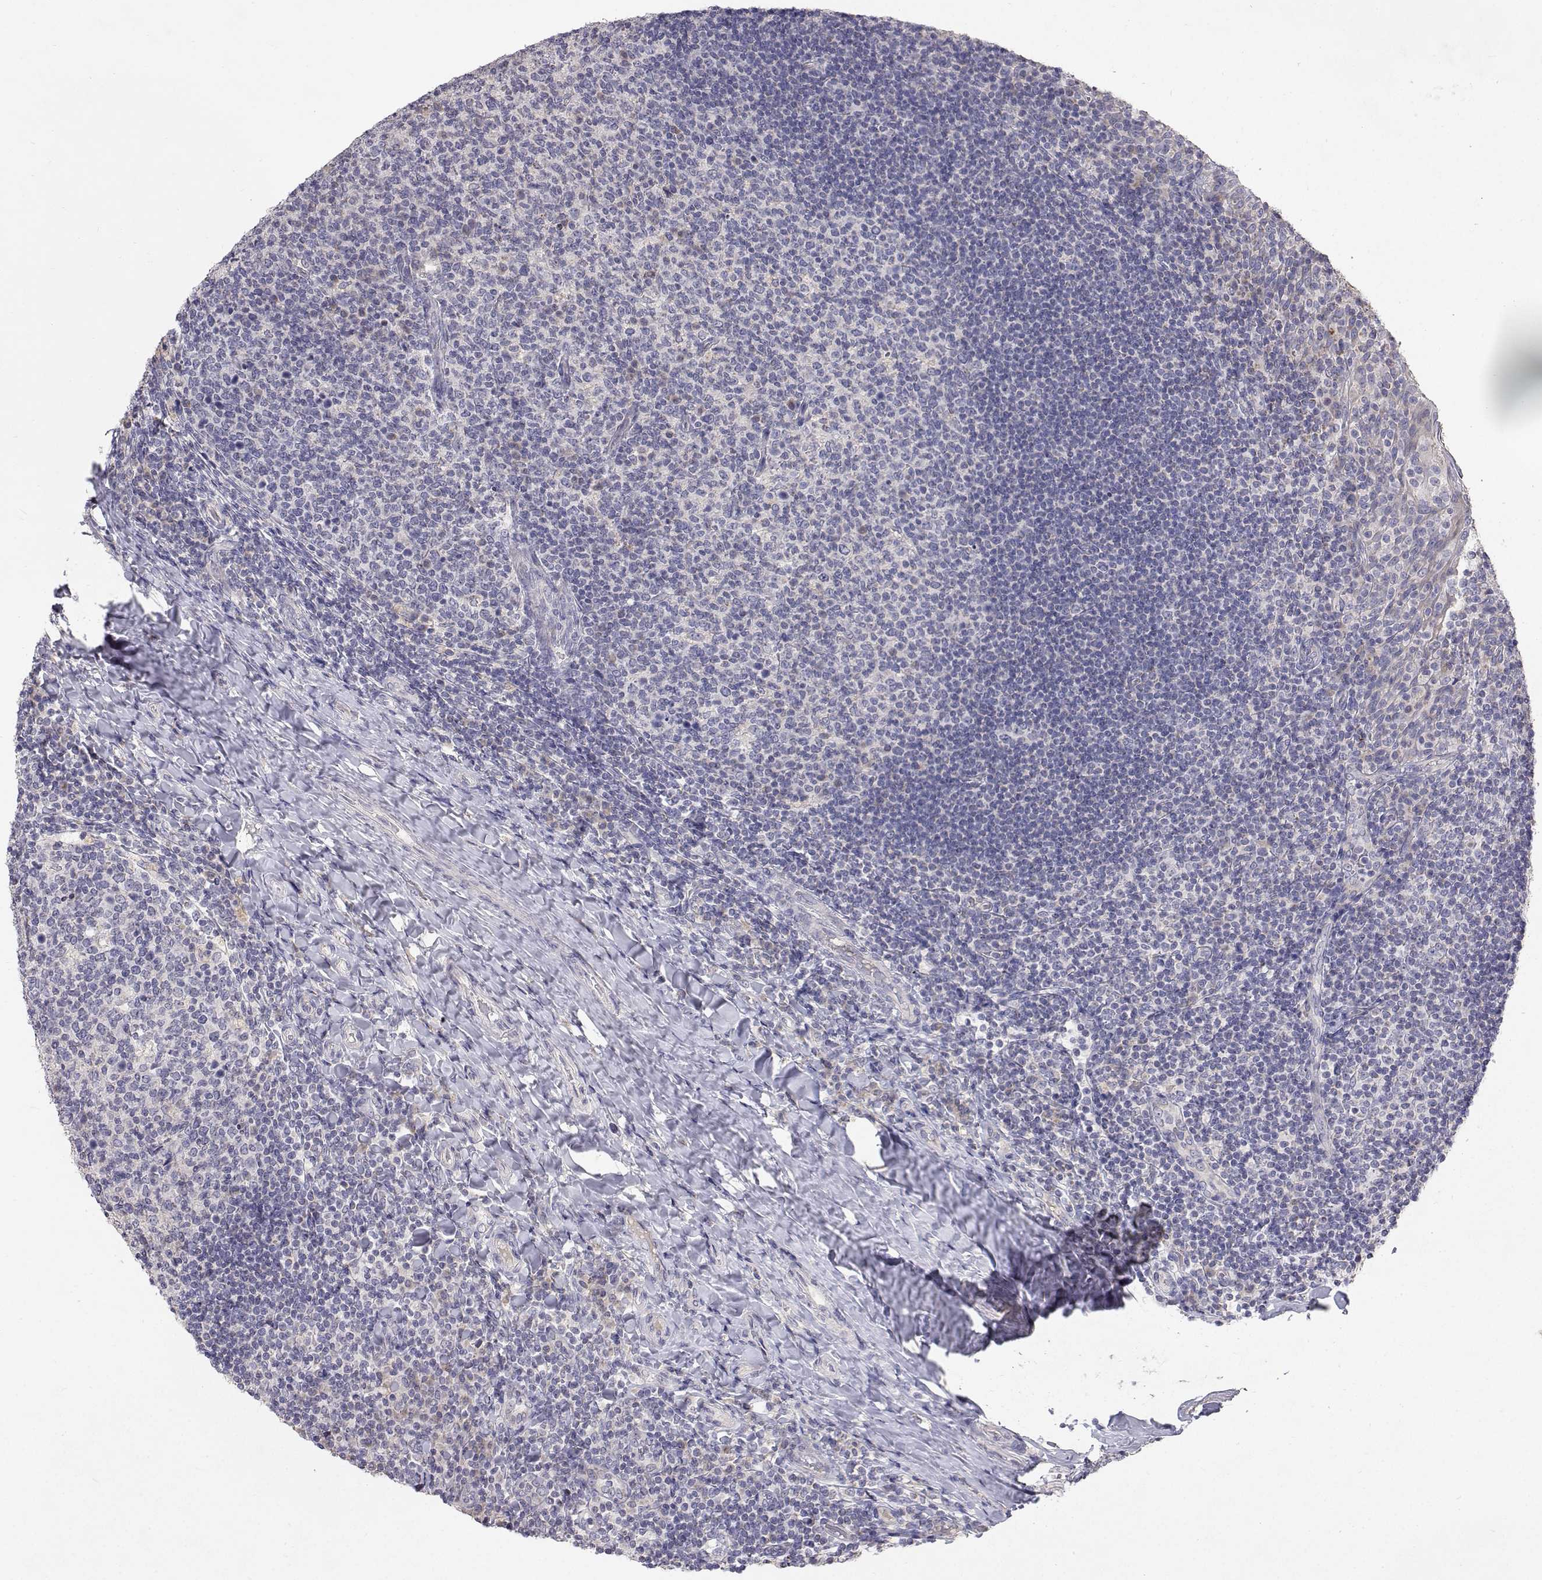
{"staining": {"intensity": "negative", "quantity": "none", "location": "none"}, "tissue": "tonsil", "cell_type": "Germinal center cells", "image_type": "normal", "snomed": [{"axis": "morphology", "description": "Normal tissue, NOS"}, {"axis": "topography", "description": "Tonsil"}], "caption": "Immunohistochemical staining of benign human tonsil displays no significant positivity in germinal center cells. The staining is performed using DAB (3,3'-diaminobenzidine) brown chromogen with nuclei counter-stained in using hematoxylin.", "gene": "TRIM60", "patient": {"sex": "female", "age": 10}}